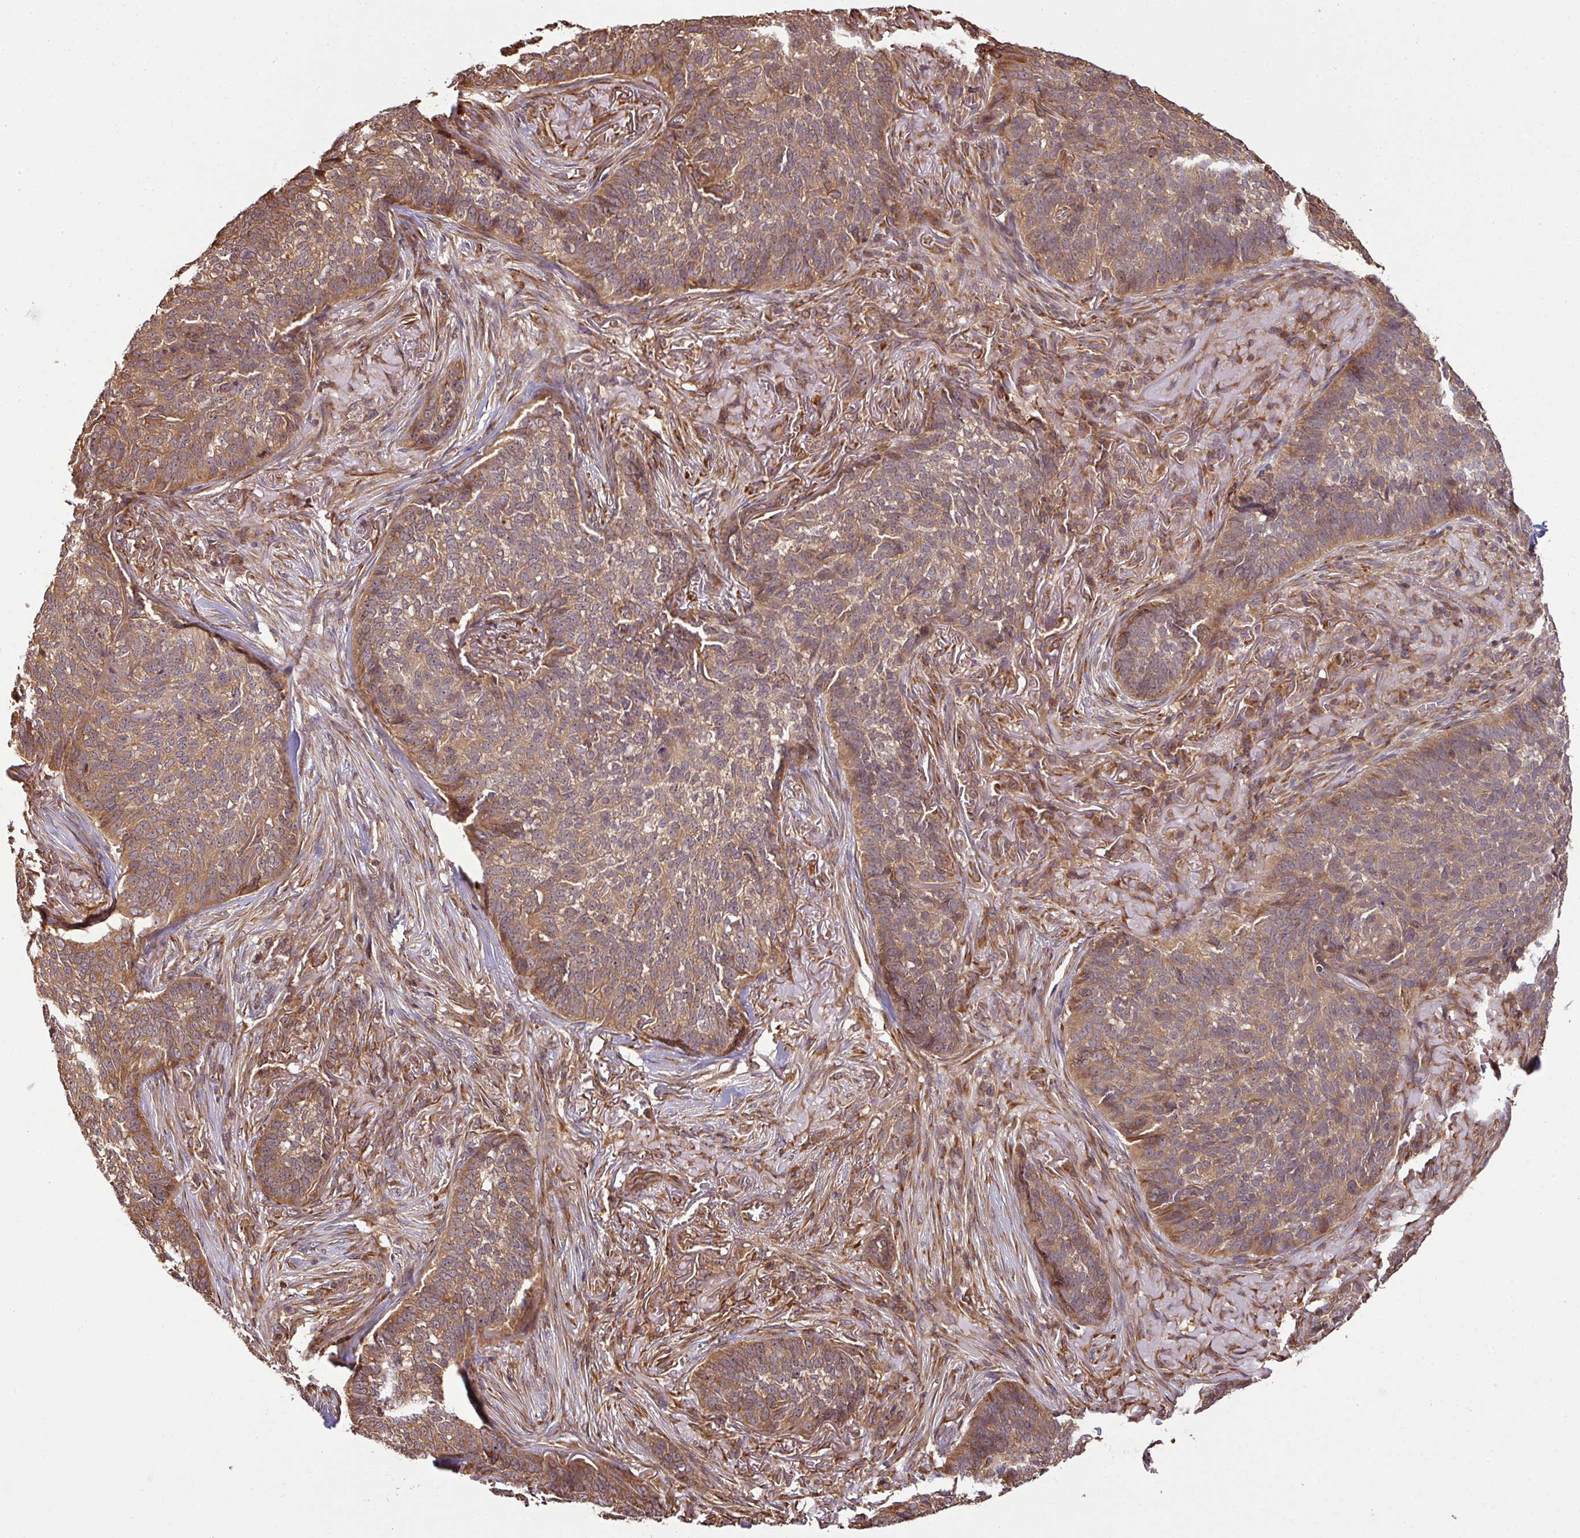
{"staining": {"intensity": "moderate", "quantity": ">75%", "location": "cytoplasmic/membranous,nuclear"}, "tissue": "skin cancer", "cell_type": "Tumor cells", "image_type": "cancer", "snomed": [{"axis": "morphology", "description": "Basal cell carcinoma"}, {"axis": "topography", "description": "Skin"}], "caption": "A high-resolution micrograph shows immunohistochemistry staining of skin cancer, which demonstrates moderate cytoplasmic/membranous and nuclear staining in approximately >75% of tumor cells. (DAB IHC, brown staining for protein, blue staining for nuclei).", "gene": "VENTX", "patient": {"sex": "male", "age": 85}}